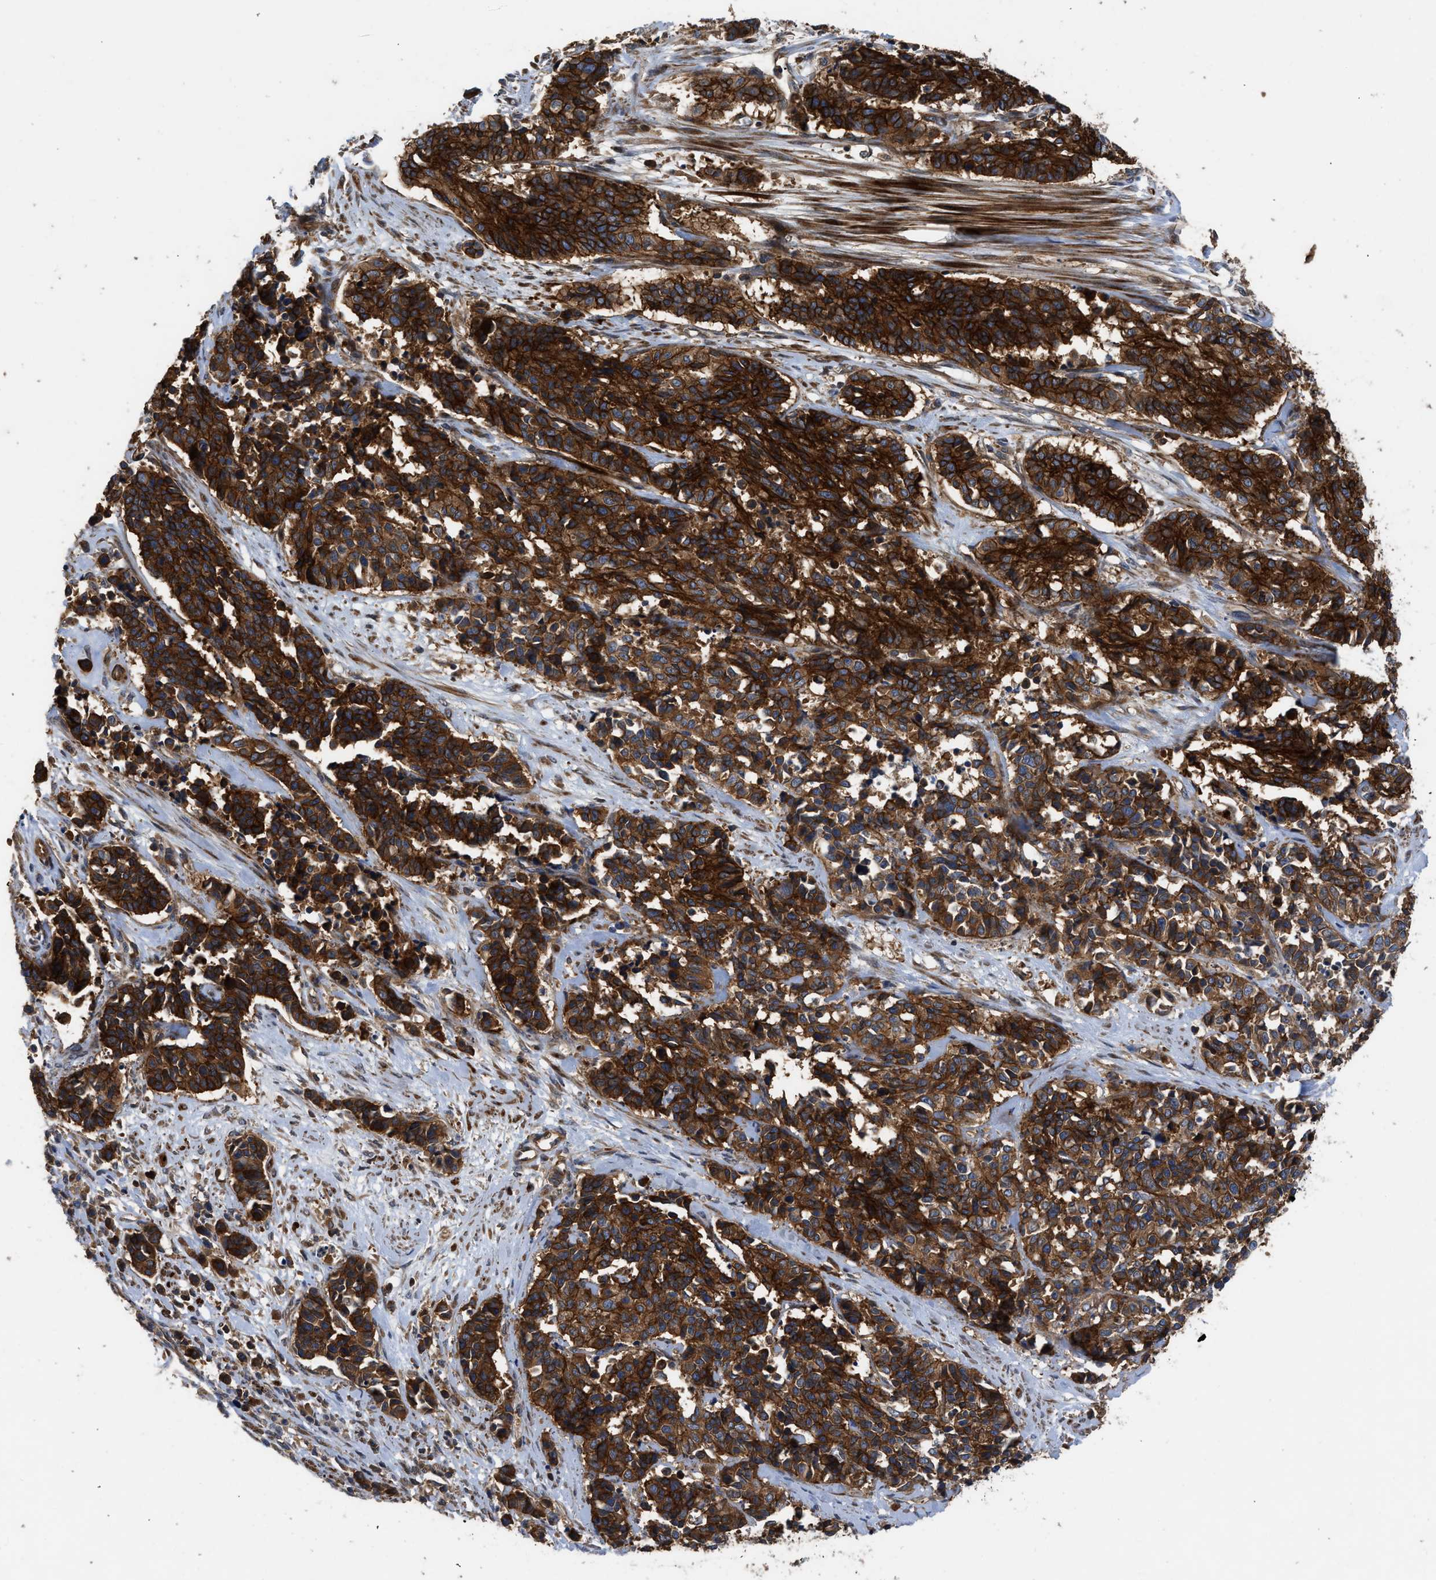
{"staining": {"intensity": "strong", "quantity": ">75%", "location": "cytoplasmic/membranous"}, "tissue": "cervical cancer", "cell_type": "Tumor cells", "image_type": "cancer", "snomed": [{"axis": "morphology", "description": "Squamous cell carcinoma, NOS"}, {"axis": "topography", "description": "Cervix"}], "caption": "This is an image of IHC staining of squamous cell carcinoma (cervical), which shows strong positivity in the cytoplasmic/membranous of tumor cells.", "gene": "CNNM3", "patient": {"sex": "female", "age": 35}}